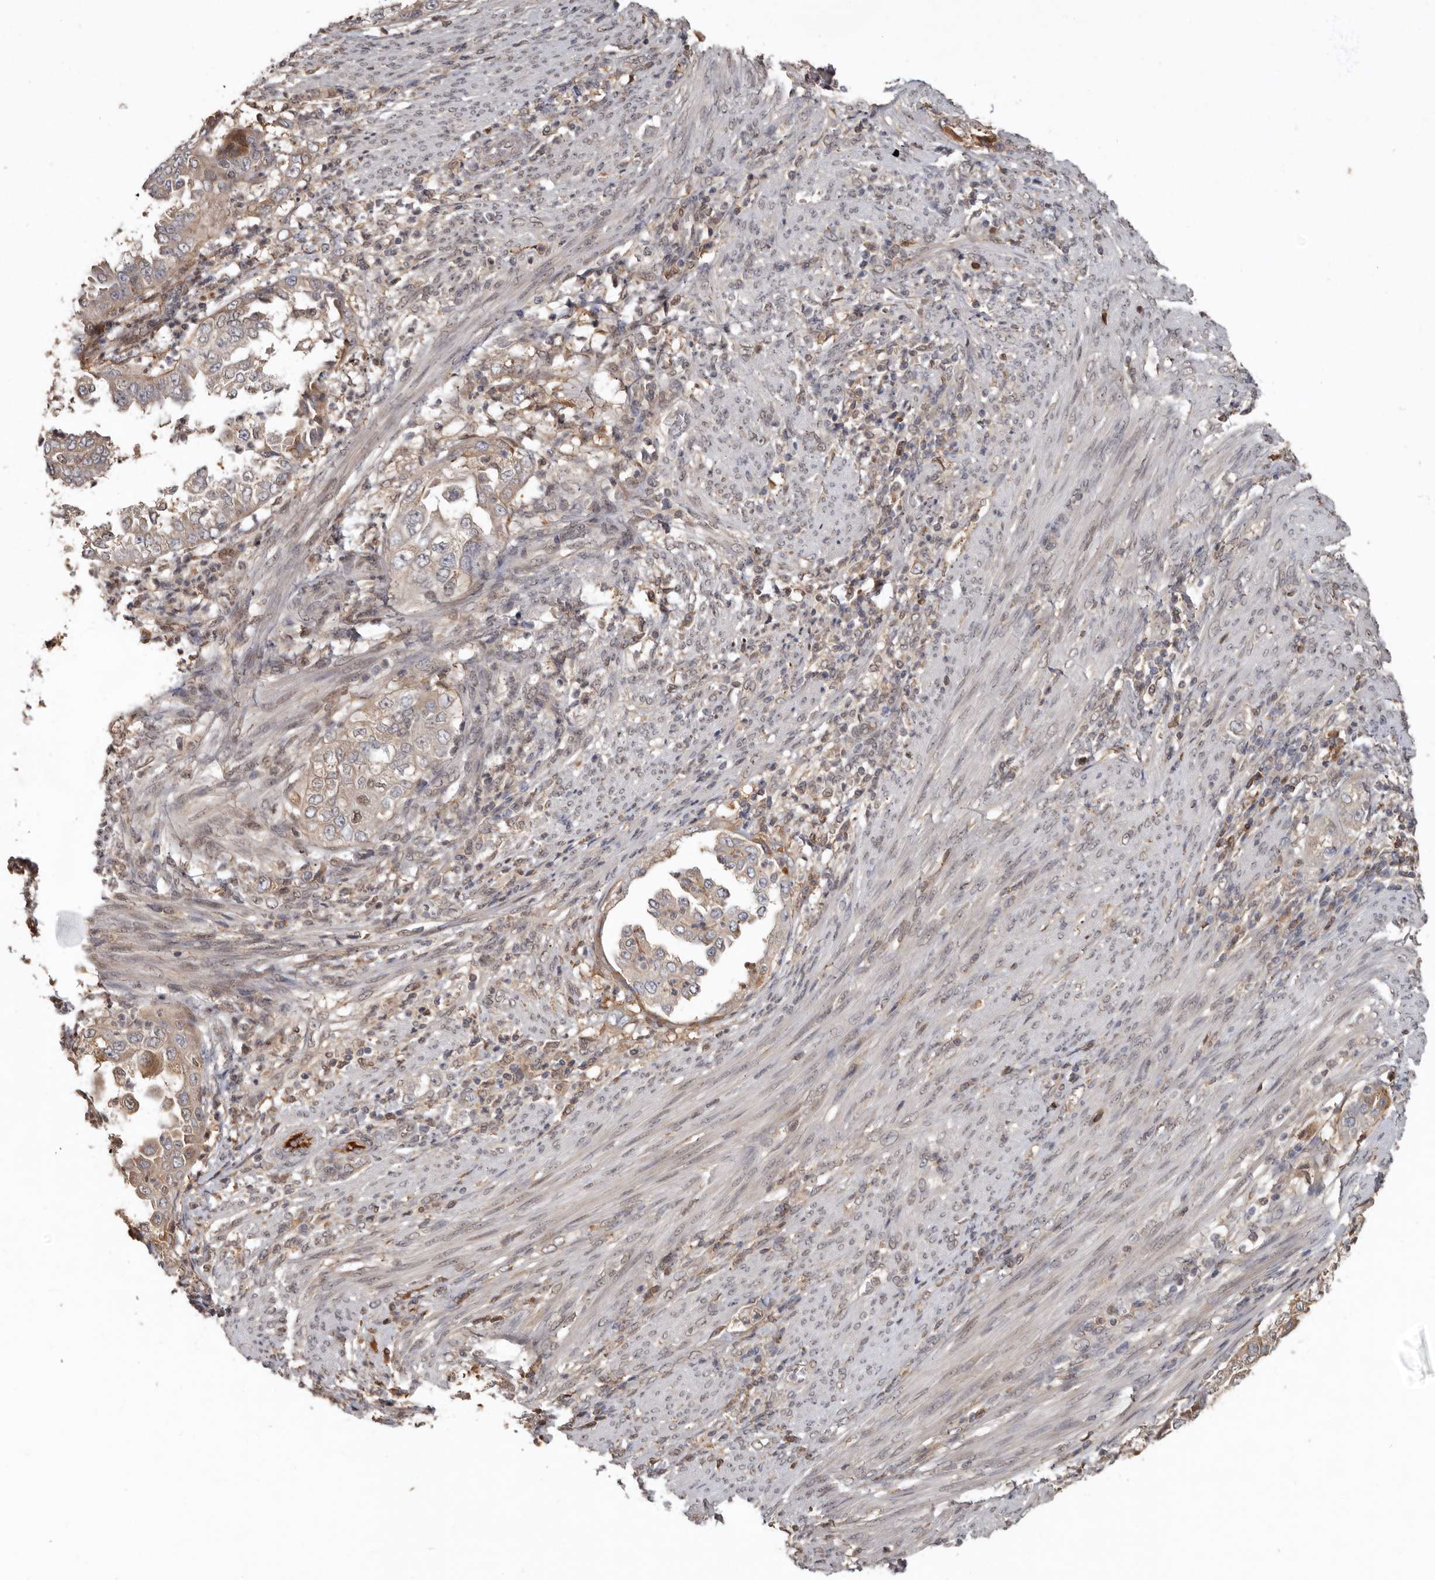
{"staining": {"intensity": "weak", "quantity": ">75%", "location": "cytoplasmic/membranous"}, "tissue": "endometrial cancer", "cell_type": "Tumor cells", "image_type": "cancer", "snomed": [{"axis": "morphology", "description": "Adenocarcinoma, NOS"}, {"axis": "topography", "description": "Endometrium"}], "caption": "High-power microscopy captured an IHC photomicrograph of adenocarcinoma (endometrial), revealing weak cytoplasmic/membranous positivity in about >75% of tumor cells.", "gene": "LRGUK", "patient": {"sex": "female", "age": 85}}